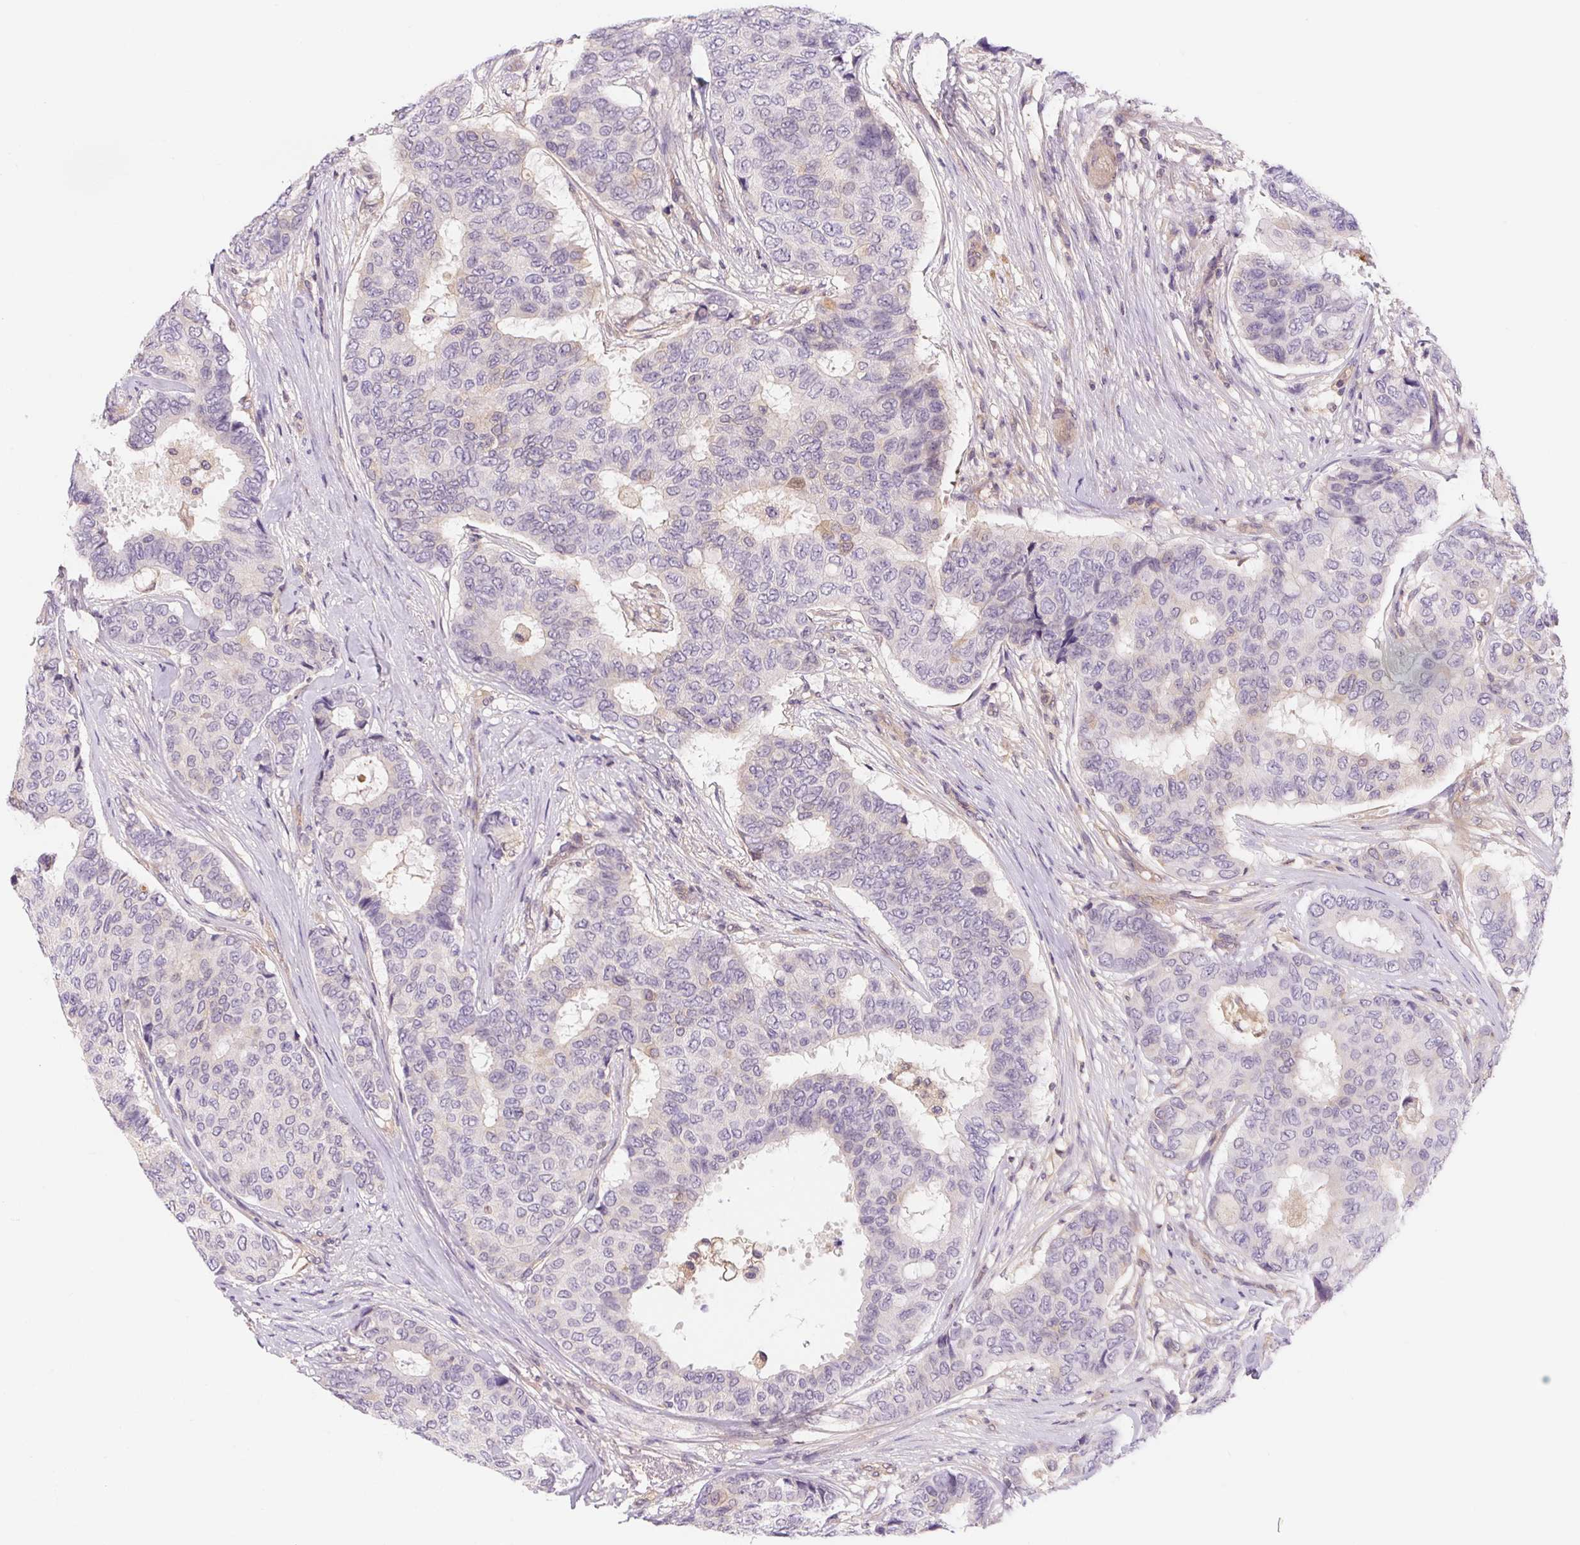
{"staining": {"intensity": "weak", "quantity": "<25%", "location": "cytoplasmic/membranous"}, "tissue": "breast cancer", "cell_type": "Tumor cells", "image_type": "cancer", "snomed": [{"axis": "morphology", "description": "Duct carcinoma"}, {"axis": "topography", "description": "Breast"}], "caption": "Breast intraductal carcinoma was stained to show a protein in brown. There is no significant expression in tumor cells.", "gene": "PRKAA1", "patient": {"sex": "female", "age": 75}}